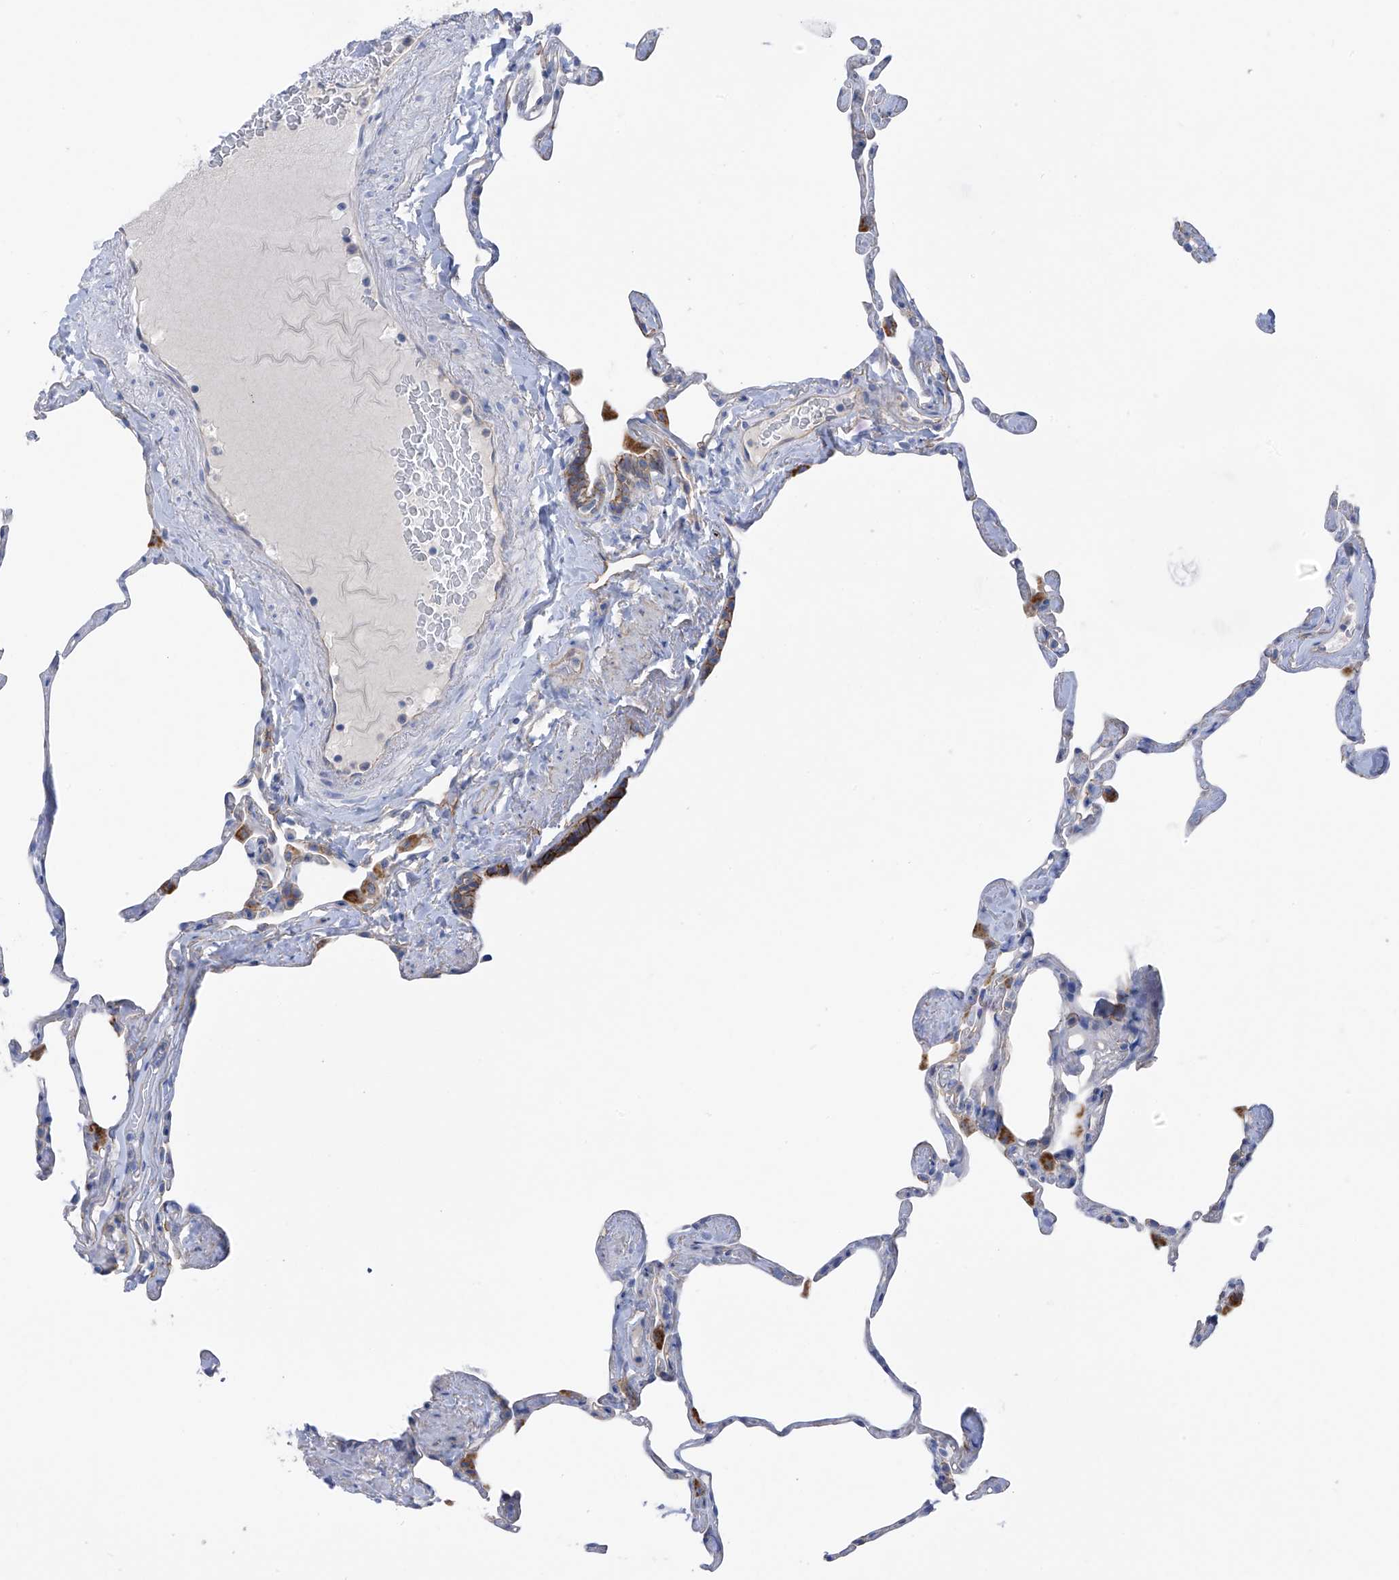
{"staining": {"intensity": "negative", "quantity": "none", "location": "none"}, "tissue": "lung", "cell_type": "Alveolar cells", "image_type": "normal", "snomed": [{"axis": "morphology", "description": "Normal tissue, NOS"}, {"axis": "topography", "description": "Lung"}], "caption": "IHC micrograph of benign lung: human lung stained with DAB (3,3'-diaminobenzidine) demonstrates no significant protein positivity in alveolar cells.", "gene": "ITGA9", "patient": {"sex": "male", "age": 65}}